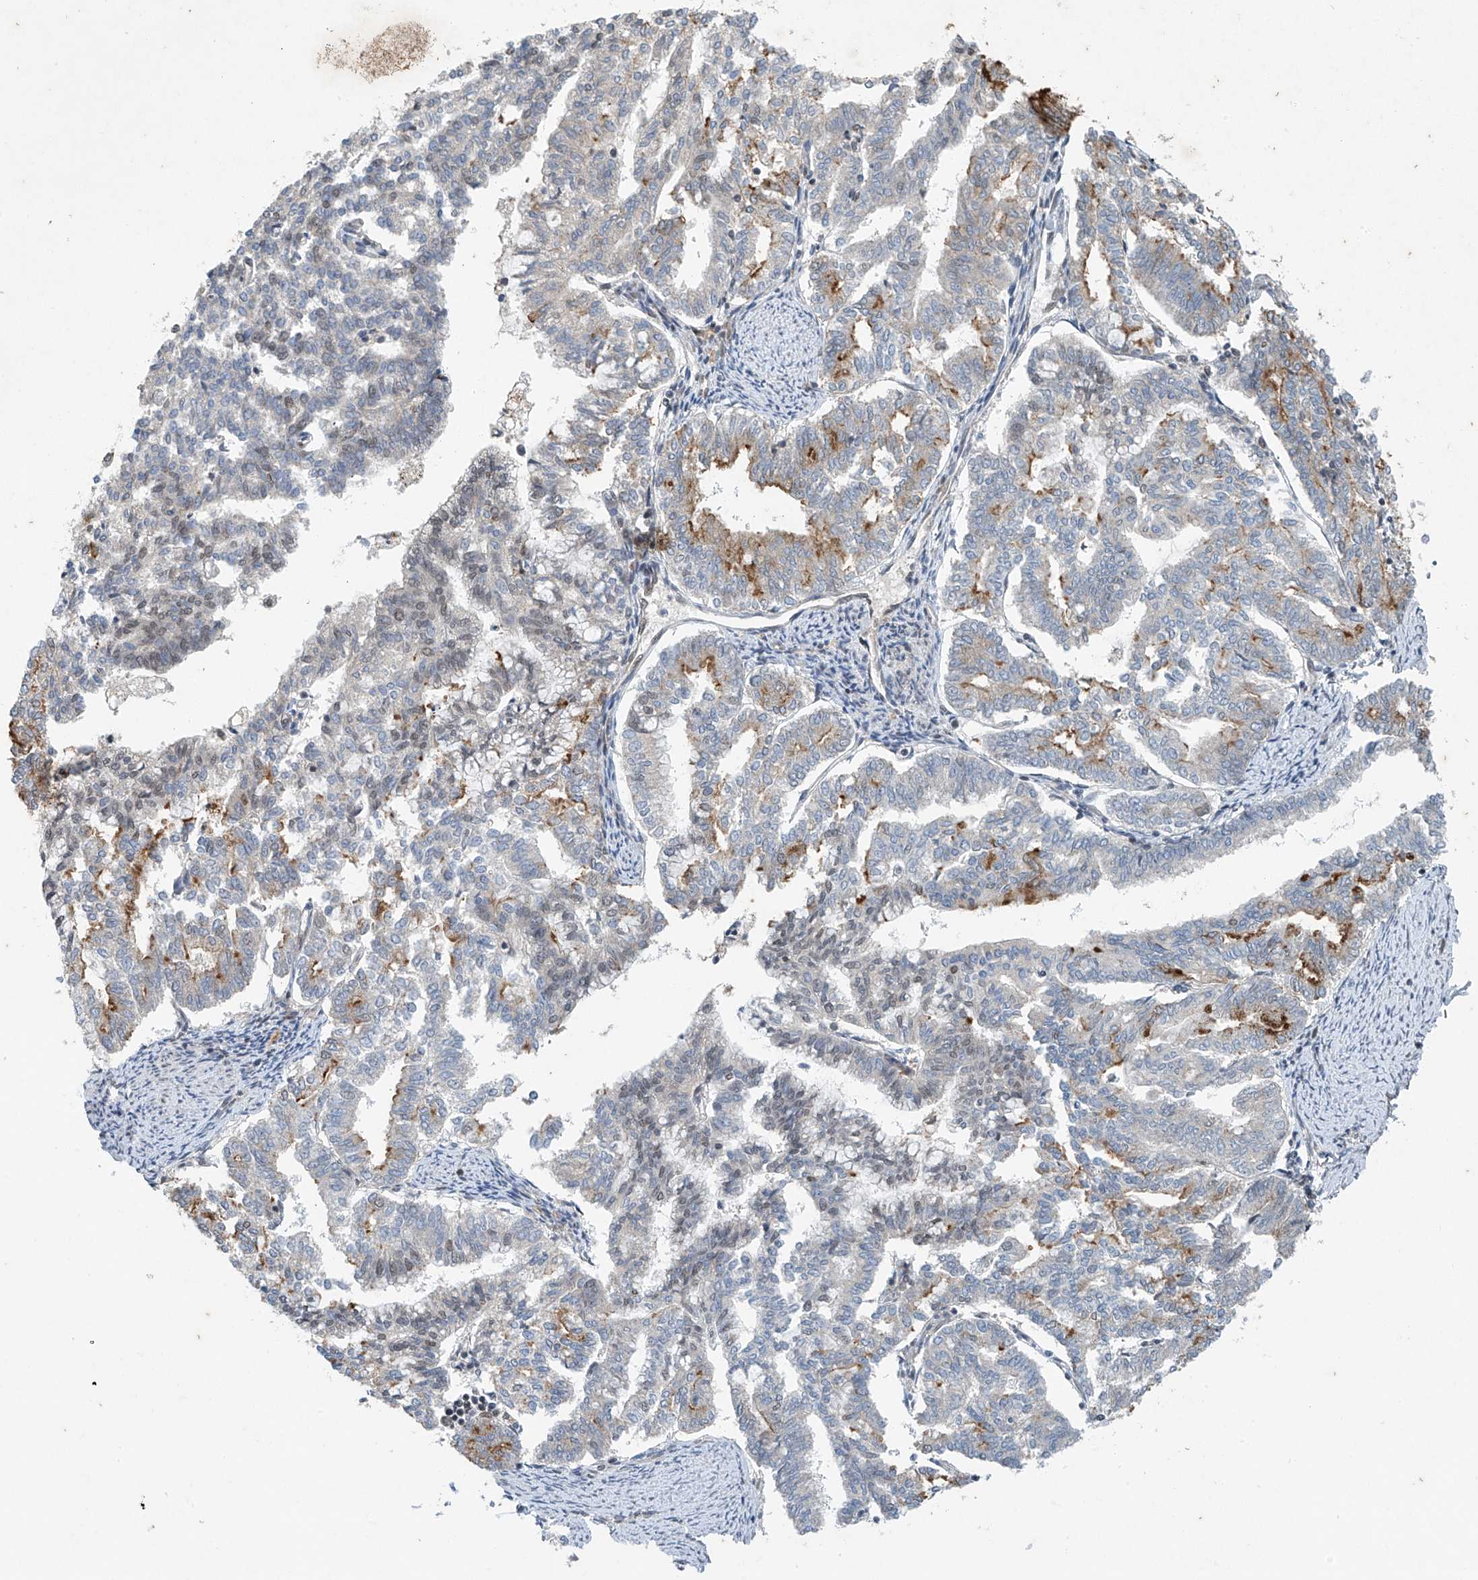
{"staining": {"intensity": "moderate", "quantity": "<25%", "location": "cytoplasmic/membranous"}, "tissue": "endometrial cancer", "cell_type": "Tumor cells", "image_type": "cancer", "snomed": [{"axis": "morphology", "description": "Adenocarcinoma, NOS"}, {"axis": "topography", "description": "Endometrium"}], "caption": "Immunohistochemical staining of endometrial adenocarcinoma exhibits low levels of moderate cytoplasmic/membranous expression in approximately <25% of tumor cells.", "gene": "TAF8", "patient": {"sex": "female", "age": 79}}